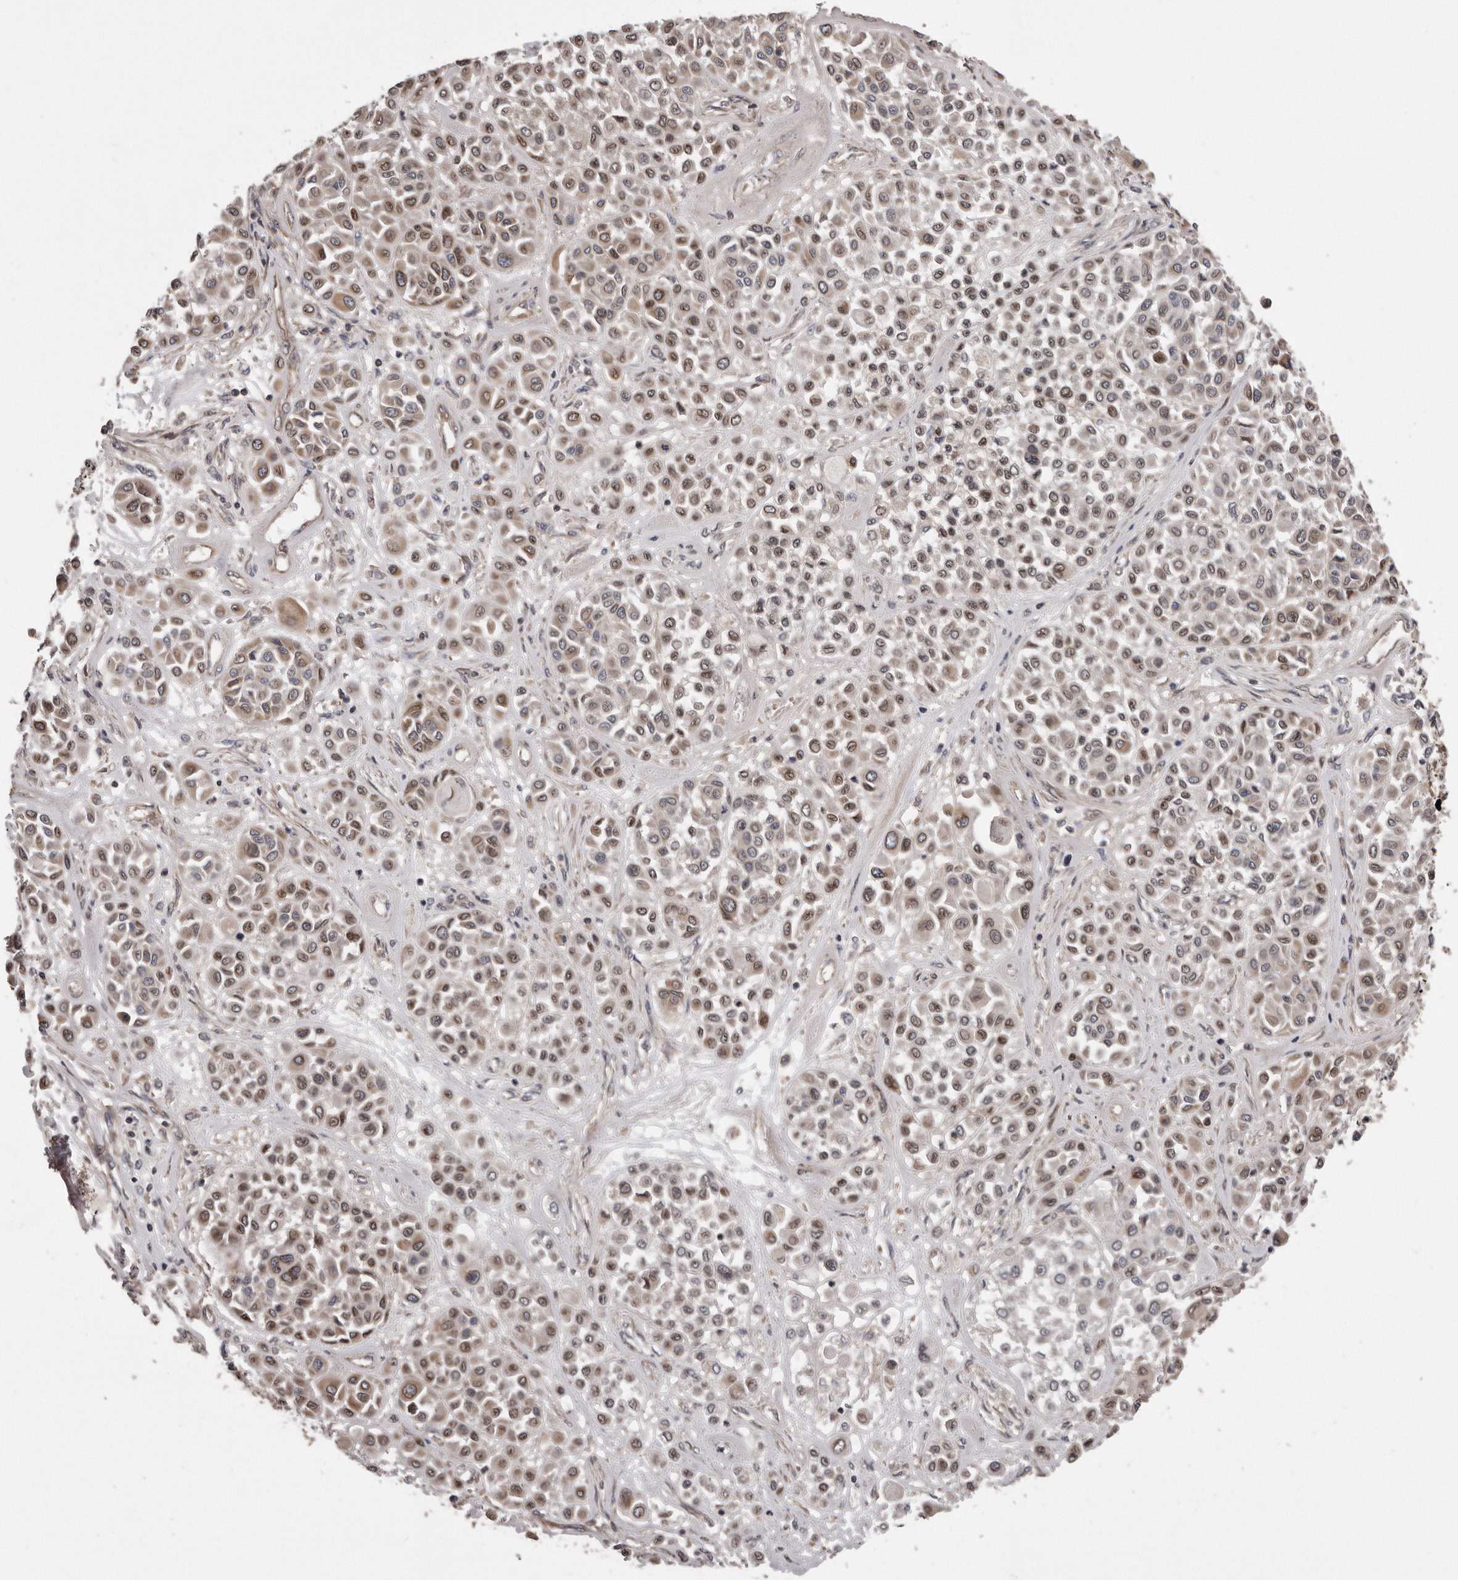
{"staining": {"intensity": "weak", "quantity": ">75%", "location": "cytoplasmic/membranous,nuclear"}, "tissue": "melanoma", "cell_type": "Tumor cells", "image_type": "cancer", "snomed": [{"axis": "morphology", "description": "Malignant melanoma, Metastatic site"}, {"axis": "topography", "description": "Soft tissue"}], "caption": "There is low levels of weak cytoplasmic/membranous and nuclear expression in tumor cells of malignant melanoma (metastatic site), as demonstrated by immunohistochemical staining (brown color).", "gene": "ARMCX1", "patient": {"sex": "male", "age": 41}}